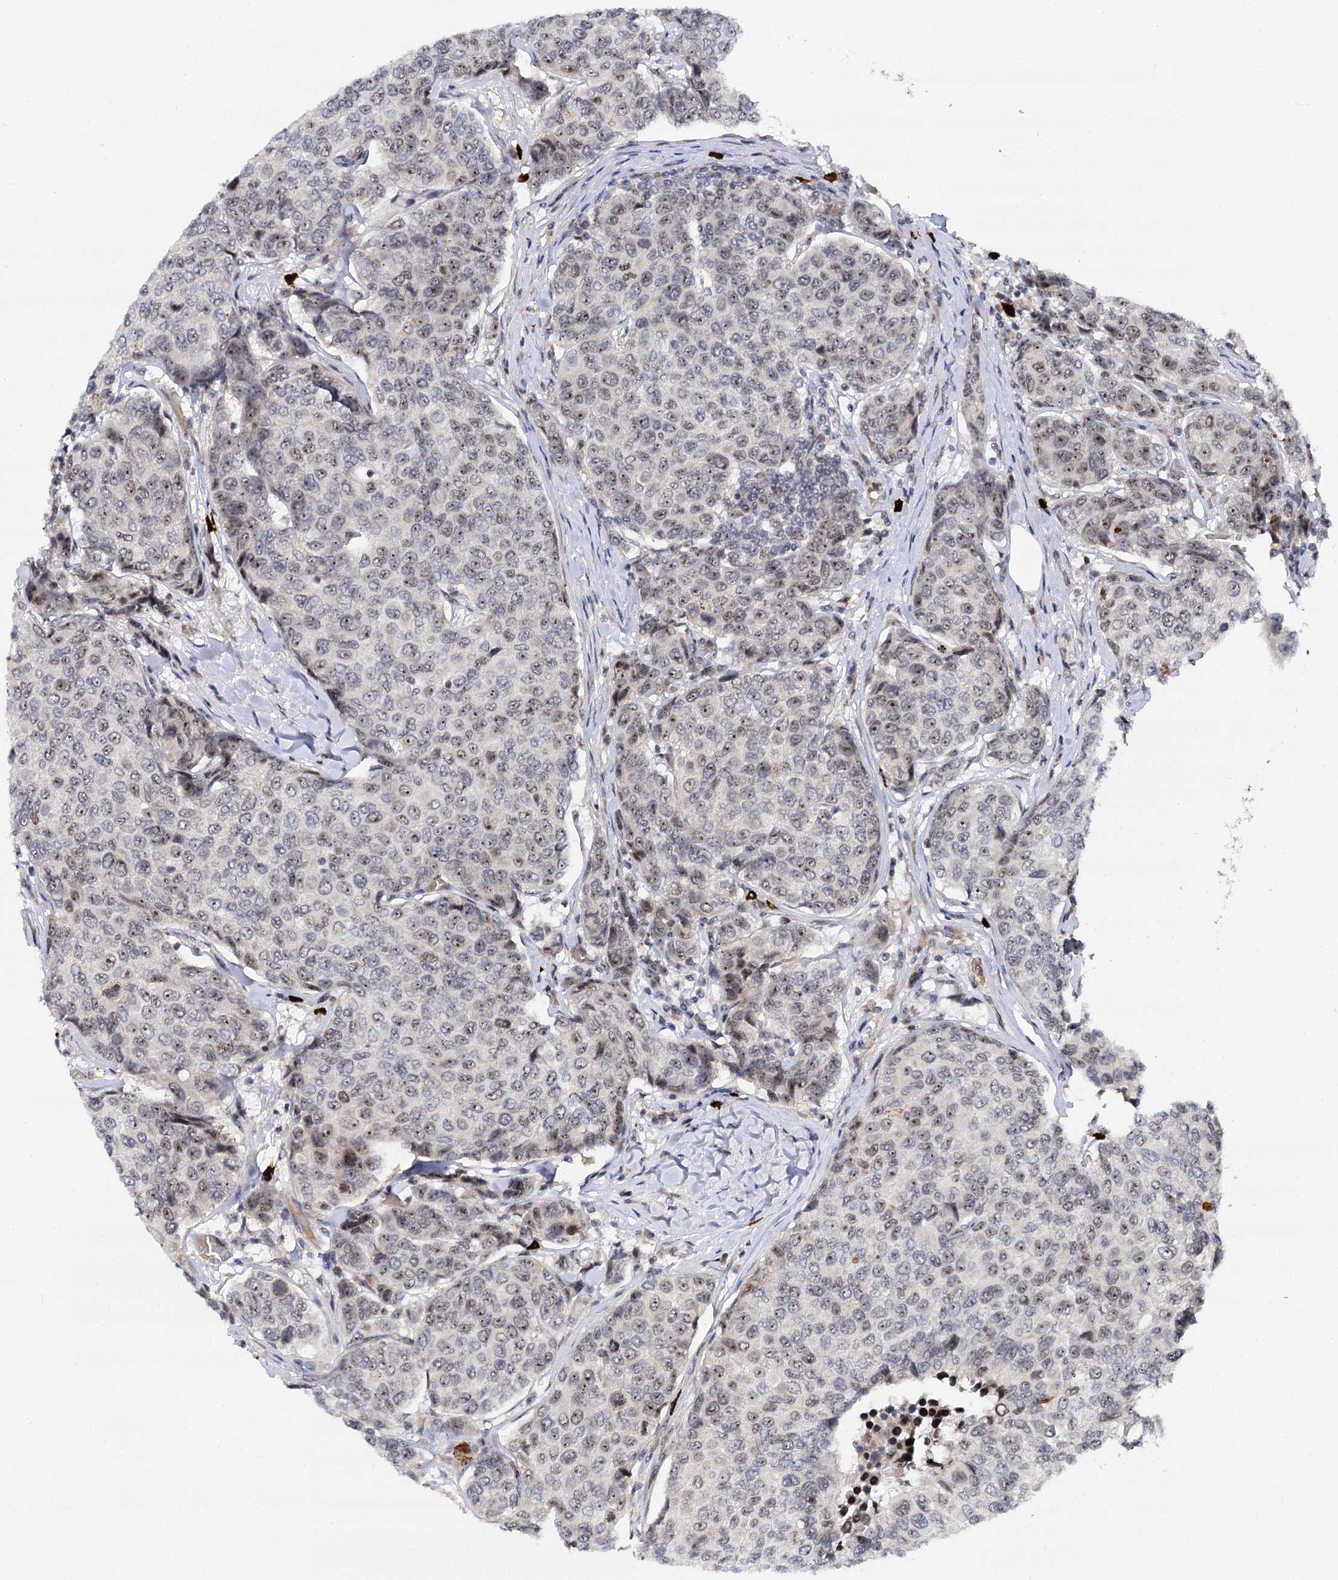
{"staining": {"intensity": "moderate", "quantity": "25%-75%", "location": "nuclear"}, "tissue": "breast cancer", "cell_type": "Tumor cells", "image_type": "cancer", "snomed": [{"axis": "morphology", "description": "Duct carcinoma"}, {"axis": "topography", "description": "Breast"}], "caption": "Breast cancer stained for a protein (brown) reveals moderate nuclear positive positivity in about 25%-75% of tumor cells.", "gene": "BUD13", "patient": {"sex": "female", "age": 55}}